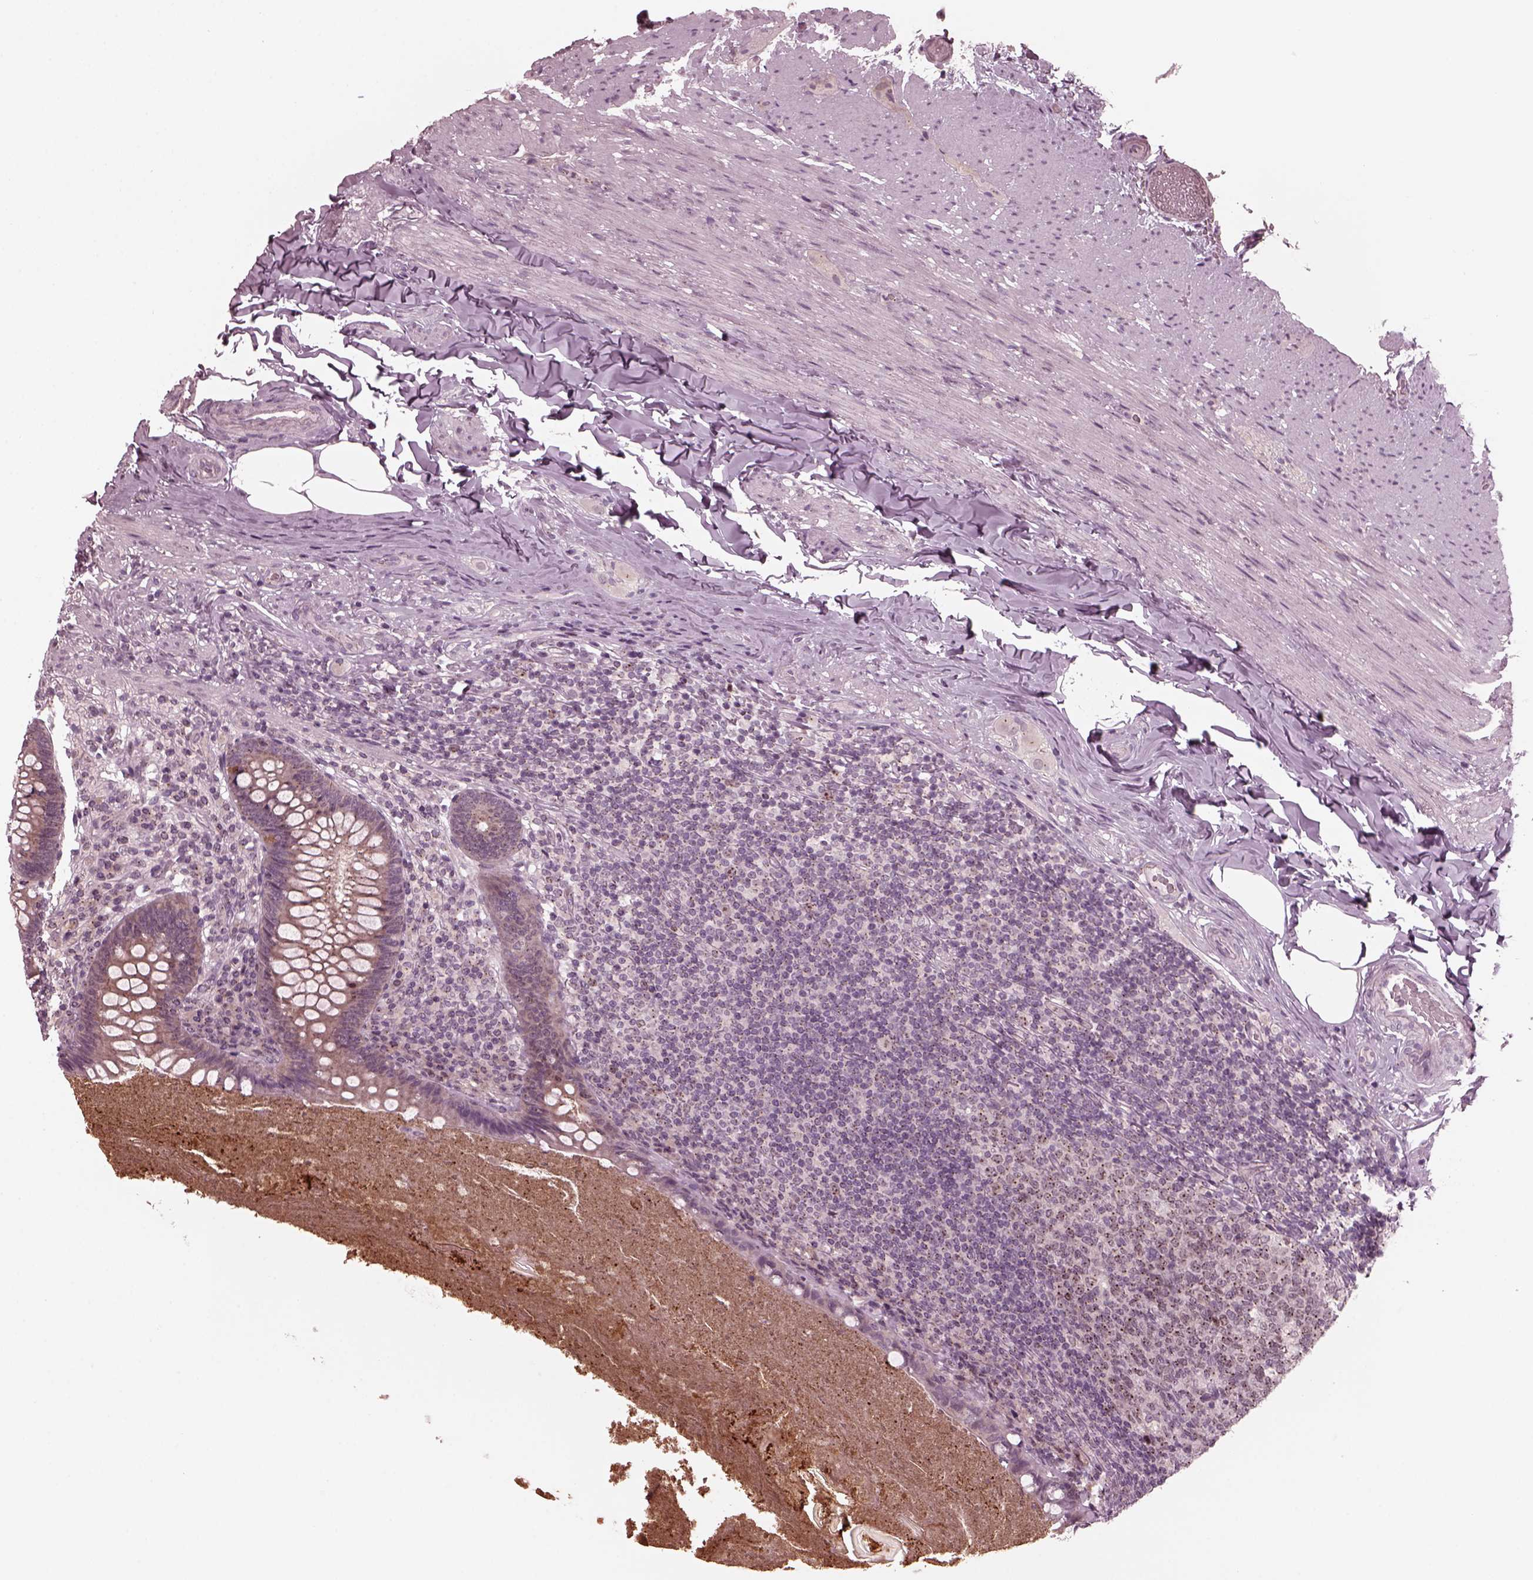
{"staining": {"intensity": "weak", "quantity": "<25%", "location": "cytoplasmic/membranous"}, "tissue": "appendix", "cell_type": "Glandular cells", "image_type": "normal", "snomed": [{"axis": "morphology", "description": "Normal tissue, NOS"}, {"axis": "topography", "description": "Appendix"}], "caption": "A high-resolution micrograph shows IHC staining of normal appendix, which displays no significant staining in glandular cells. (DAB (3,3'-diaminobenzidine) IHC, high magnification).", "gene": "SAXO1", "patient": {"sex": "male", "age": 47}}